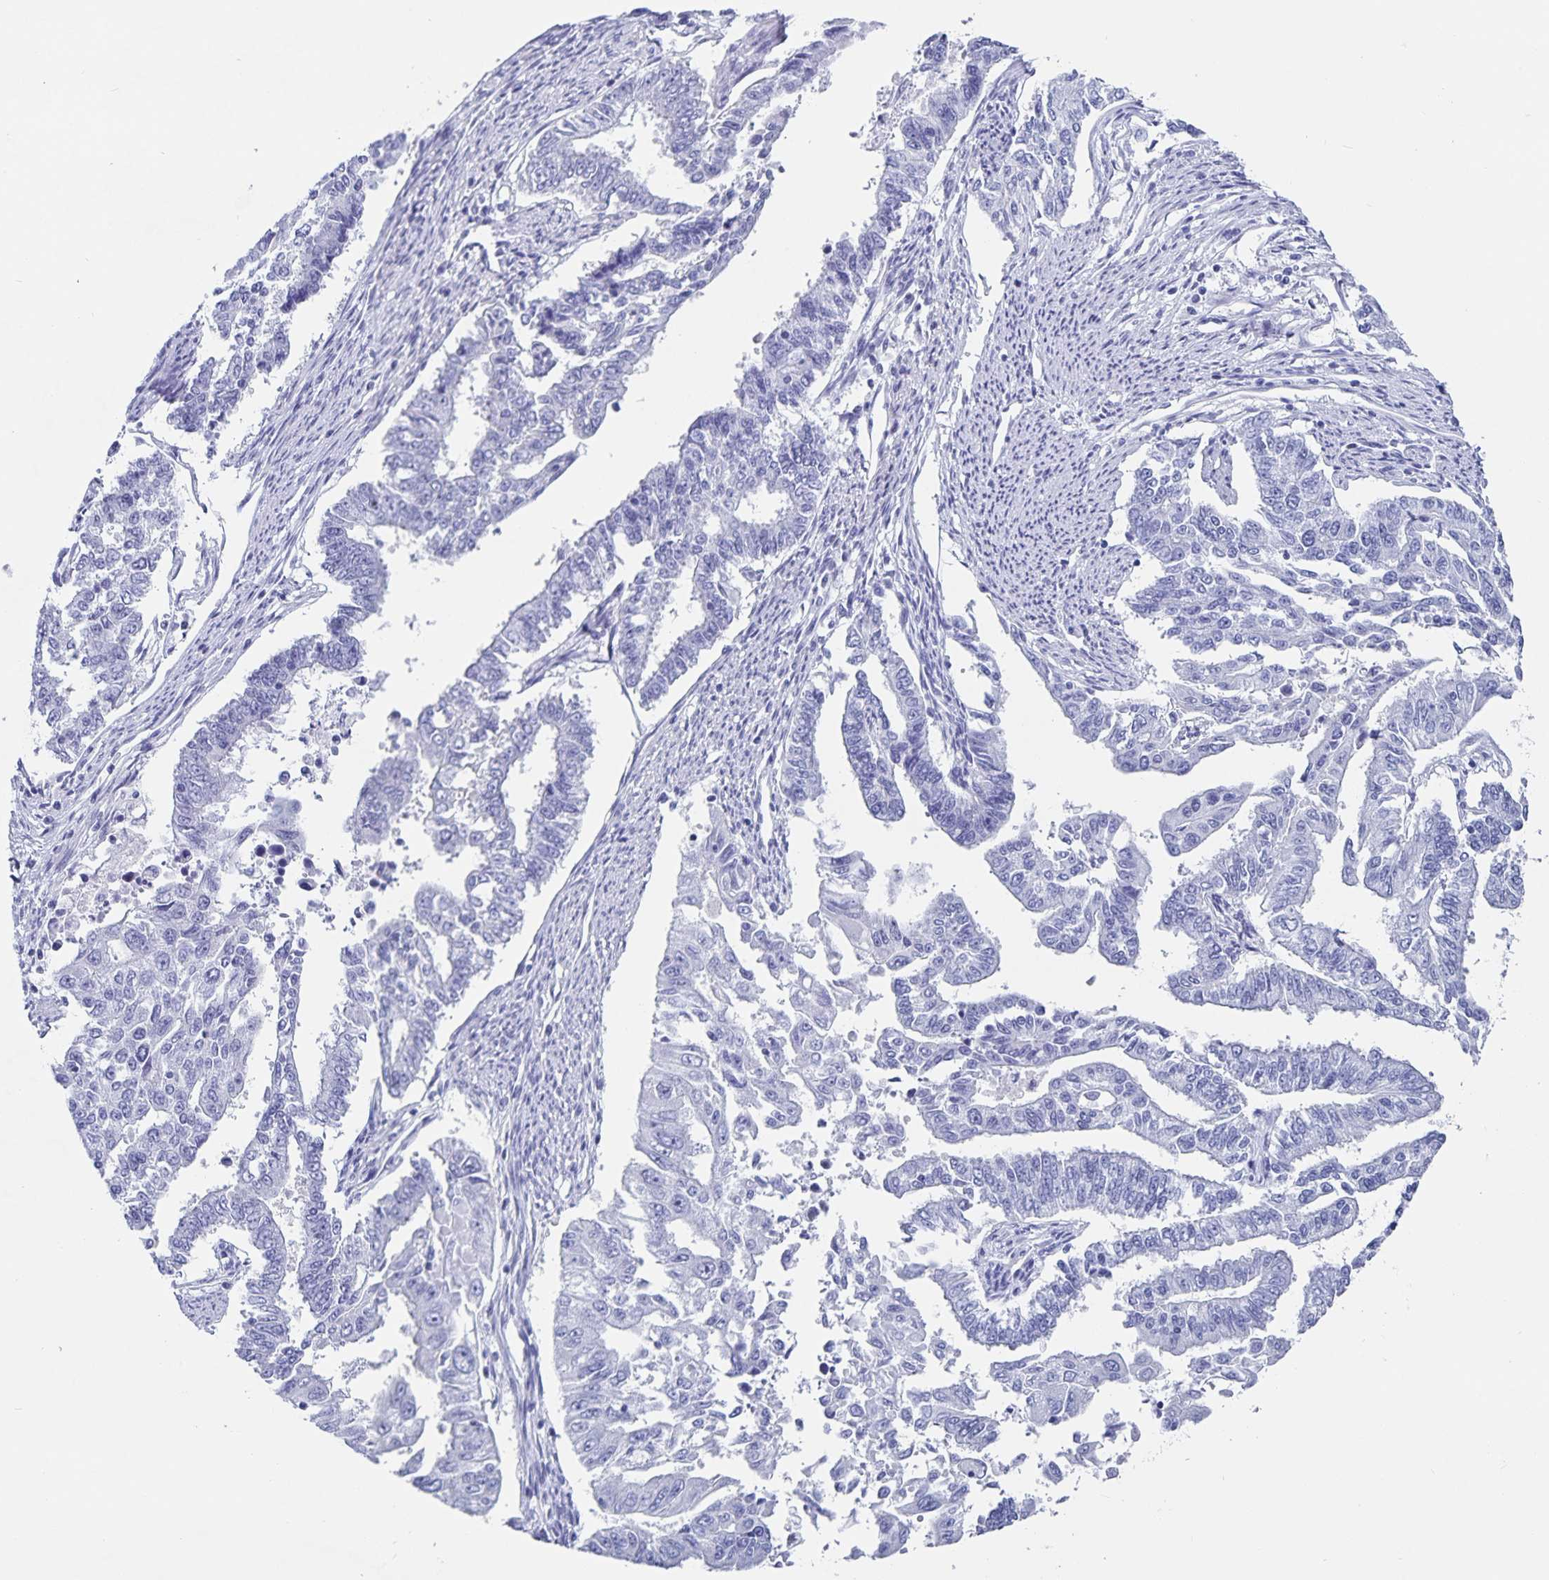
{"staining": {"intensity": "negative", "quantity": "none", "location": "none"}, "tissue": "endometrial cancer", "cell_type": "Tumor cells", "image_type": "cancer", "snomed": [{"axis": "morphology", "description": "Adenocarcinoma, NOS"}, {"axis": "topography", "description": "Uterus"}], "caption": "The photomicrograph exhibits no significant positivity in tumor cells of endometrial adenocarcinoma. (Immunohistochemistry (ihc), brightfield microscopy, high magnification).", "gene": "C19orf73", "patient": {"sex": "female", "age": 59}}